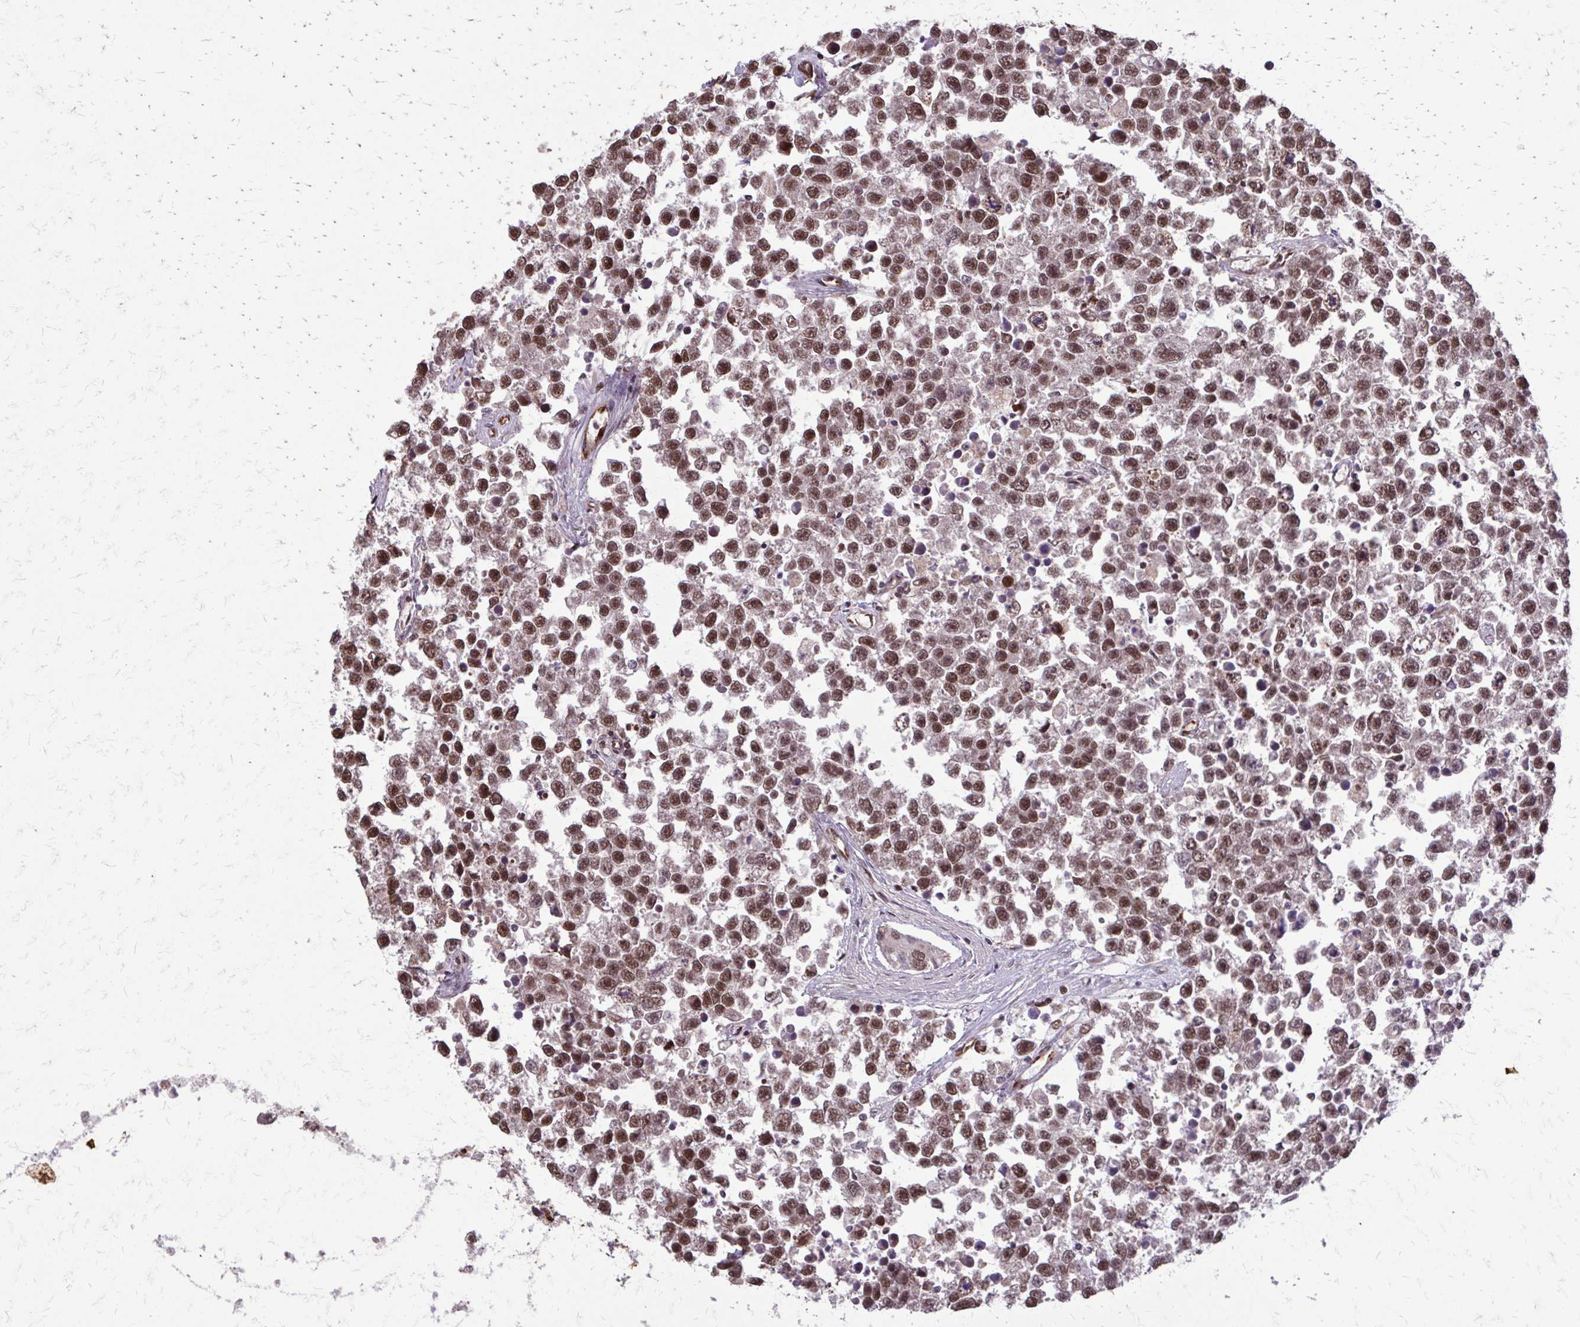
{"staining": {"intensity": "moderate", "quantity": ">75%", "location": "nuclear"}, "tissue": "testis cancer", "cell_type": "Tumor cells", "image_type": "cancer", "snomed": [{"axis": "morphology", "description": "Seminoma, NOS"}, {"axis": "topography", "description": "Testis"}], "caption": "Immunohistochemical staining of human testis cancer (seminoma) displays moderate nuclear protein expression in about >75% of tumor cells. Immunohistochemistry (ihc) stains the protein in brown and the nuclei are stained blue.", "gene": "SS18", "patient": {"sex": "male", "age": 26}}